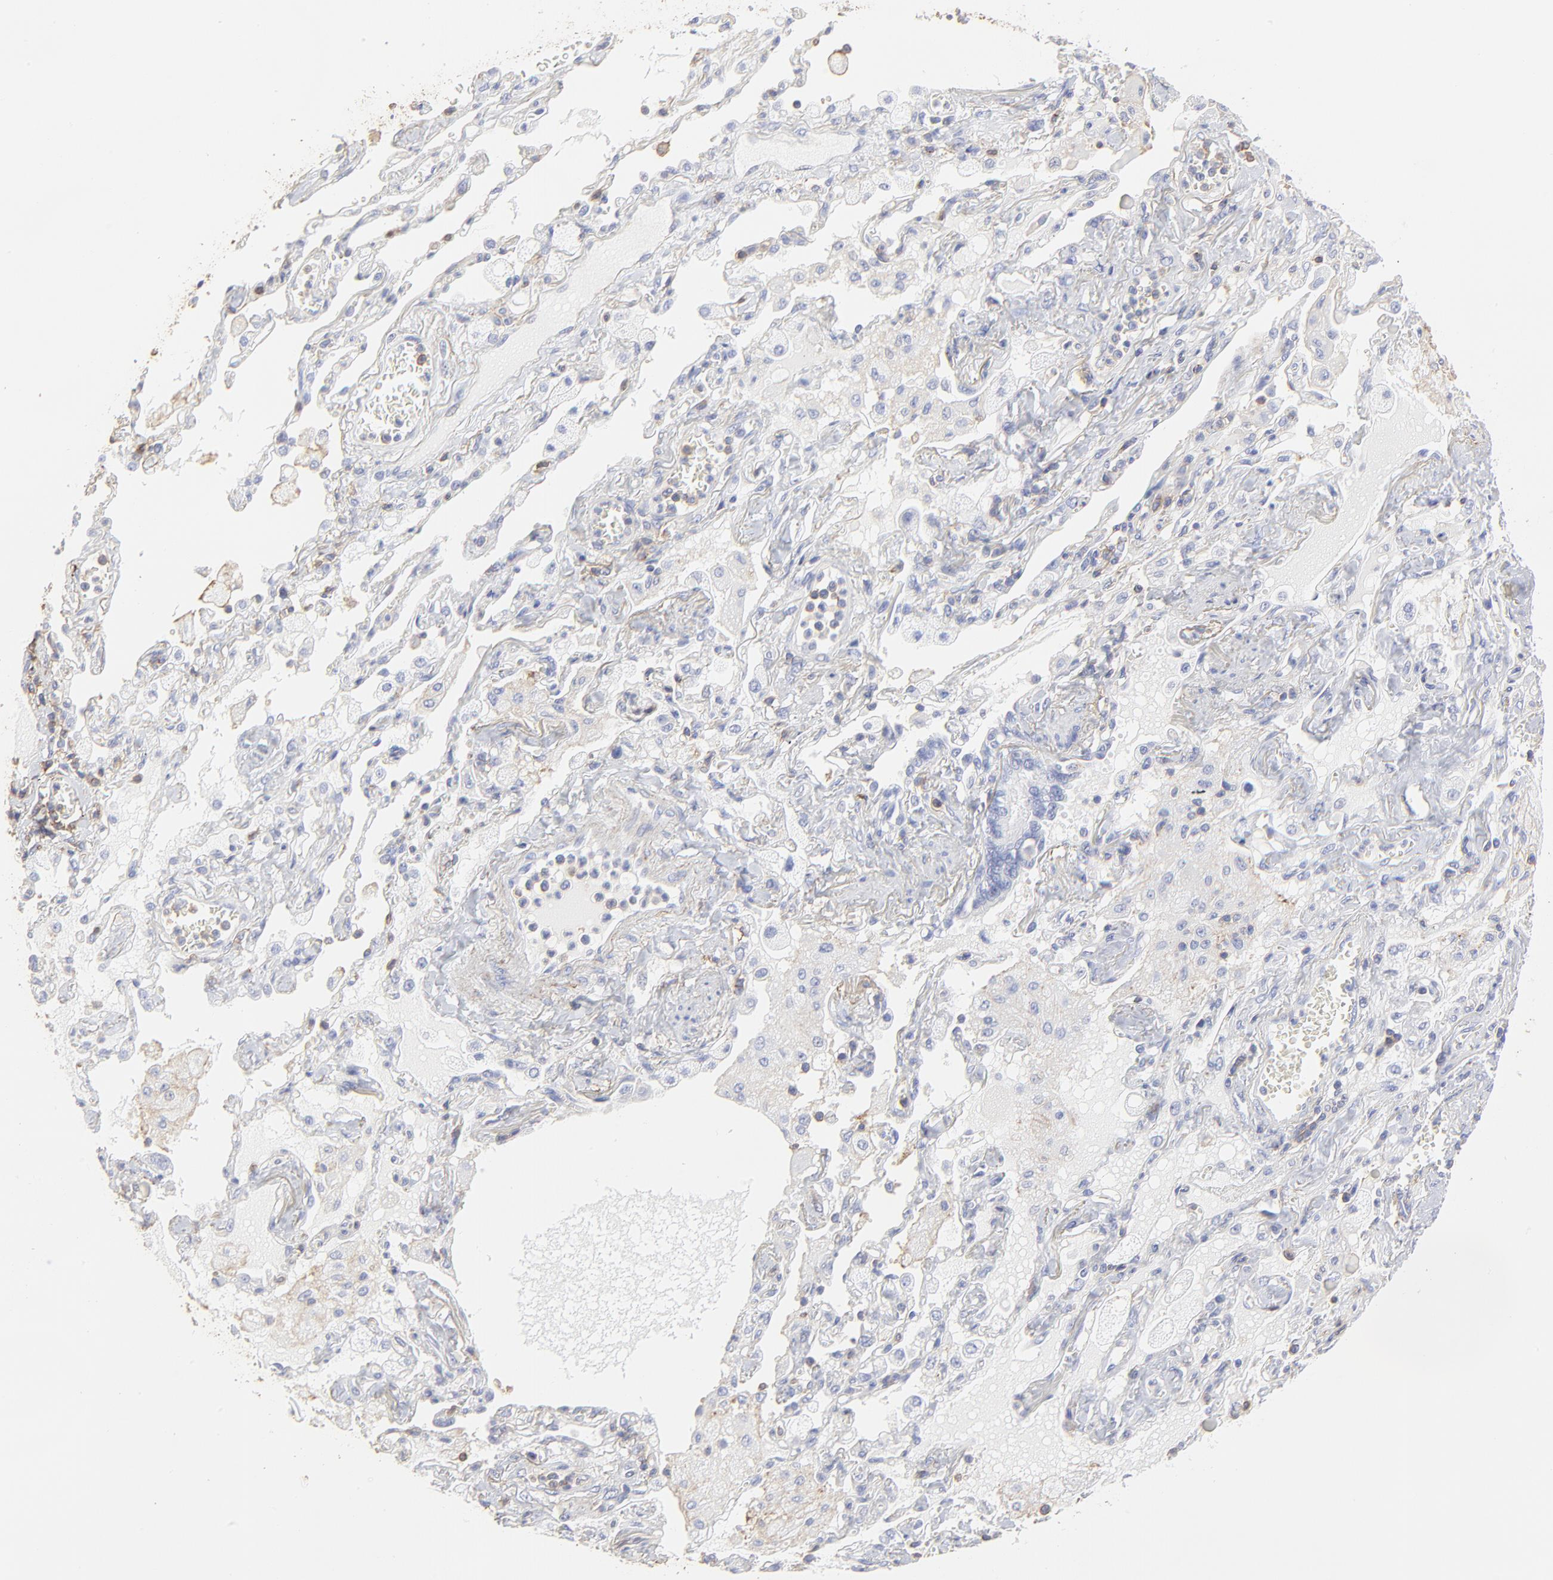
{"staining": {"intensity": "negative", "quantity": "none", "location": "none"}, "tissue": "lung cancer", "cell_type": "Tumor cells", "image_type": "cancer", "snomed": [{"axis": "morphology", "description": "Squamous cell carcinoma, NOS"}, {"axis": "topography", "description": "Lung"}], "caption": "High magnification brightfield microscopy of lung cancer (squamous cell carcinoma) stained with DAB (3,3'-diaminobenzidine) (brown) and counterstained with hematoxylin (blue): tumor cells show no significant positivity. (DAB immunohistochemistry (IHC) visualized using brightfield microscopy, high magnification).", "gene": "ANXA6", "patient": {"sex": "female", "age": 76}}